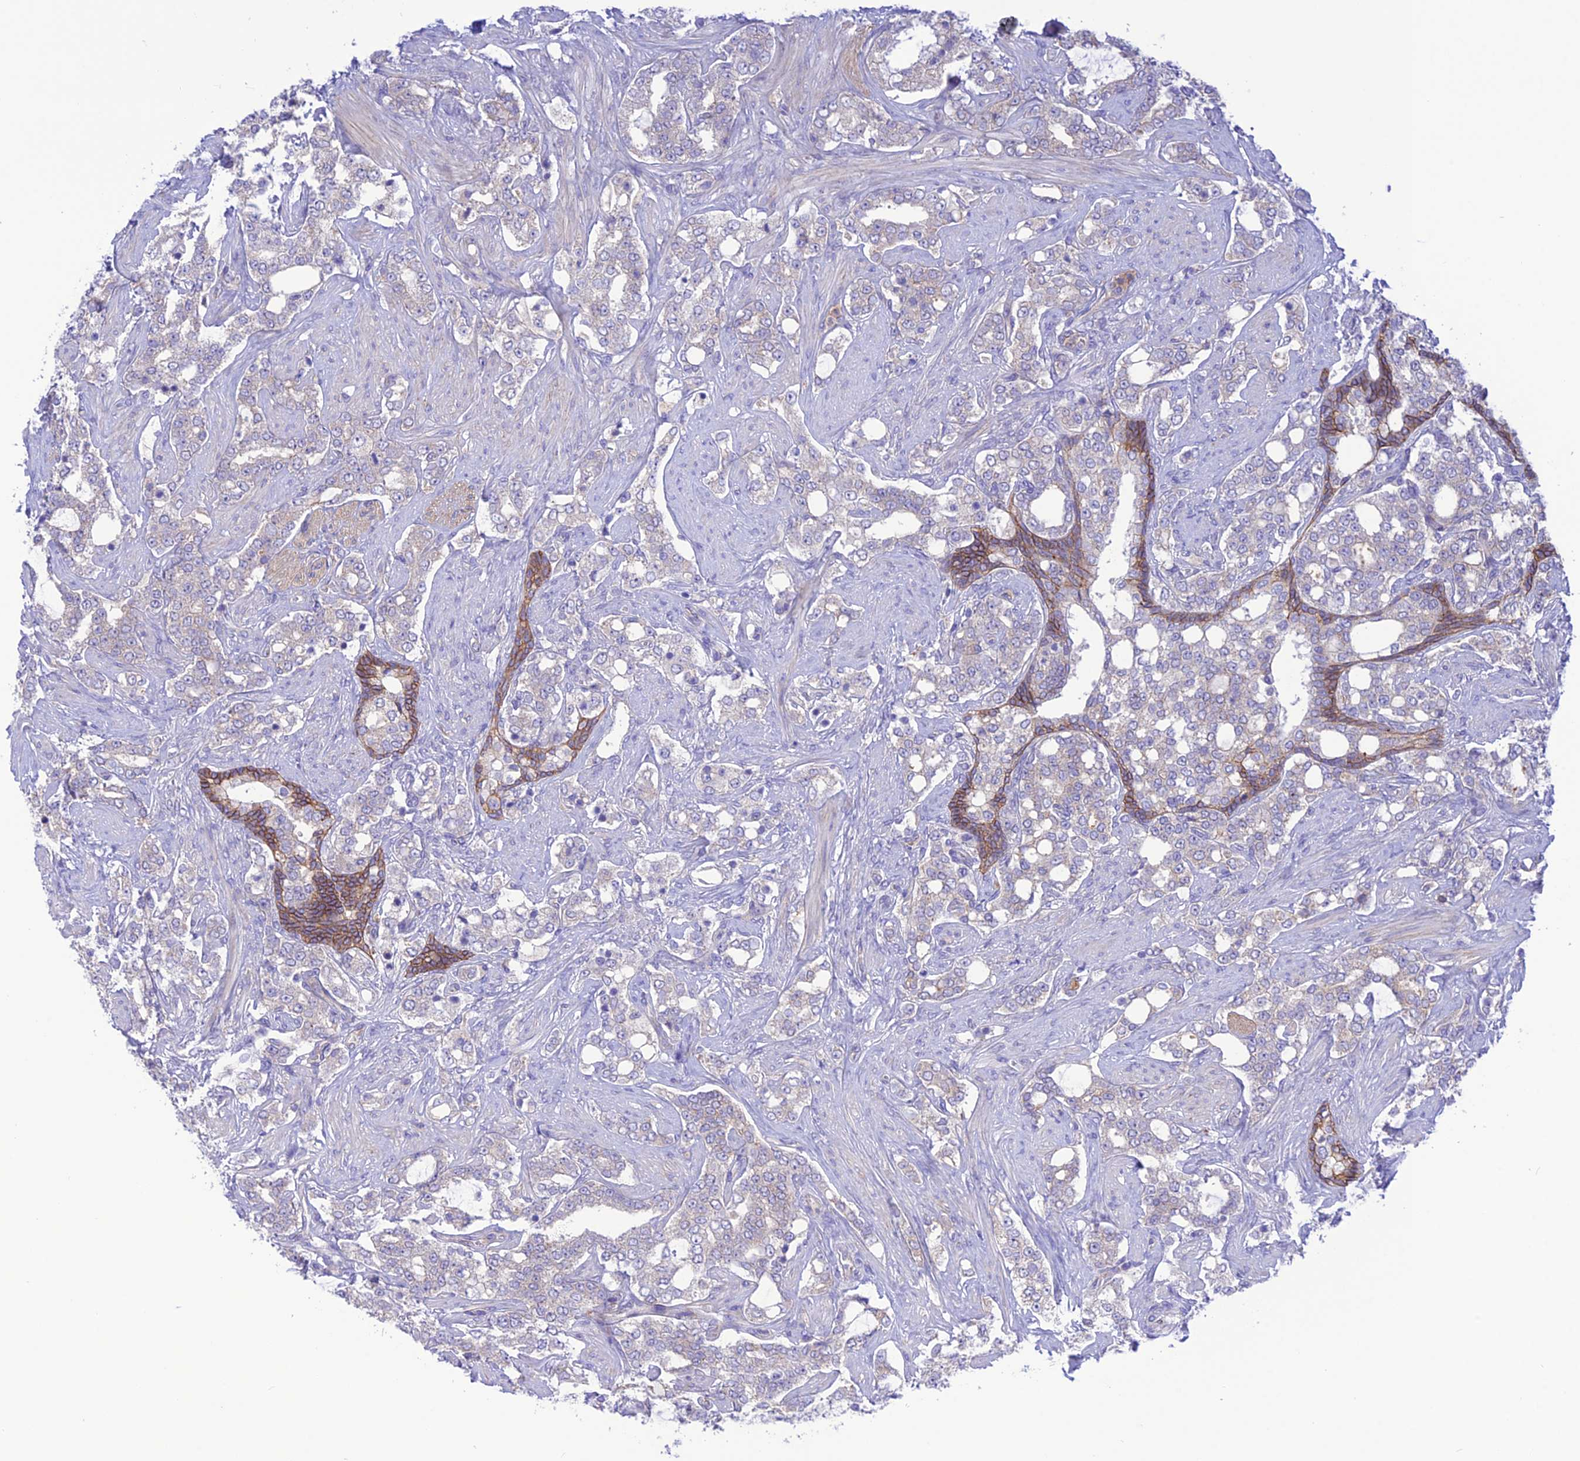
{"staining": {"intensity": "moderate", "quantity": "<25%", "location": "cytoplasmic/membranous"}, "tissue": "prostate cancer", "cell_type": "Tumor cells", "image_type": "cancer", "snomed": [{"axis": "morphology", "description": "Adenocarcinoma, High grade"}, {"axis": "topography", "description": "Prostate"}], "caption": "There is low levels of moderate cytoplasmic/membranous positivity in tumor cells of high-grade adenocarcinoma (prostate), as demonstrated by immunohistochemical staining (brown color).", "gene": "CHSY3", "patient": {"sex": "male", "age": 64}}